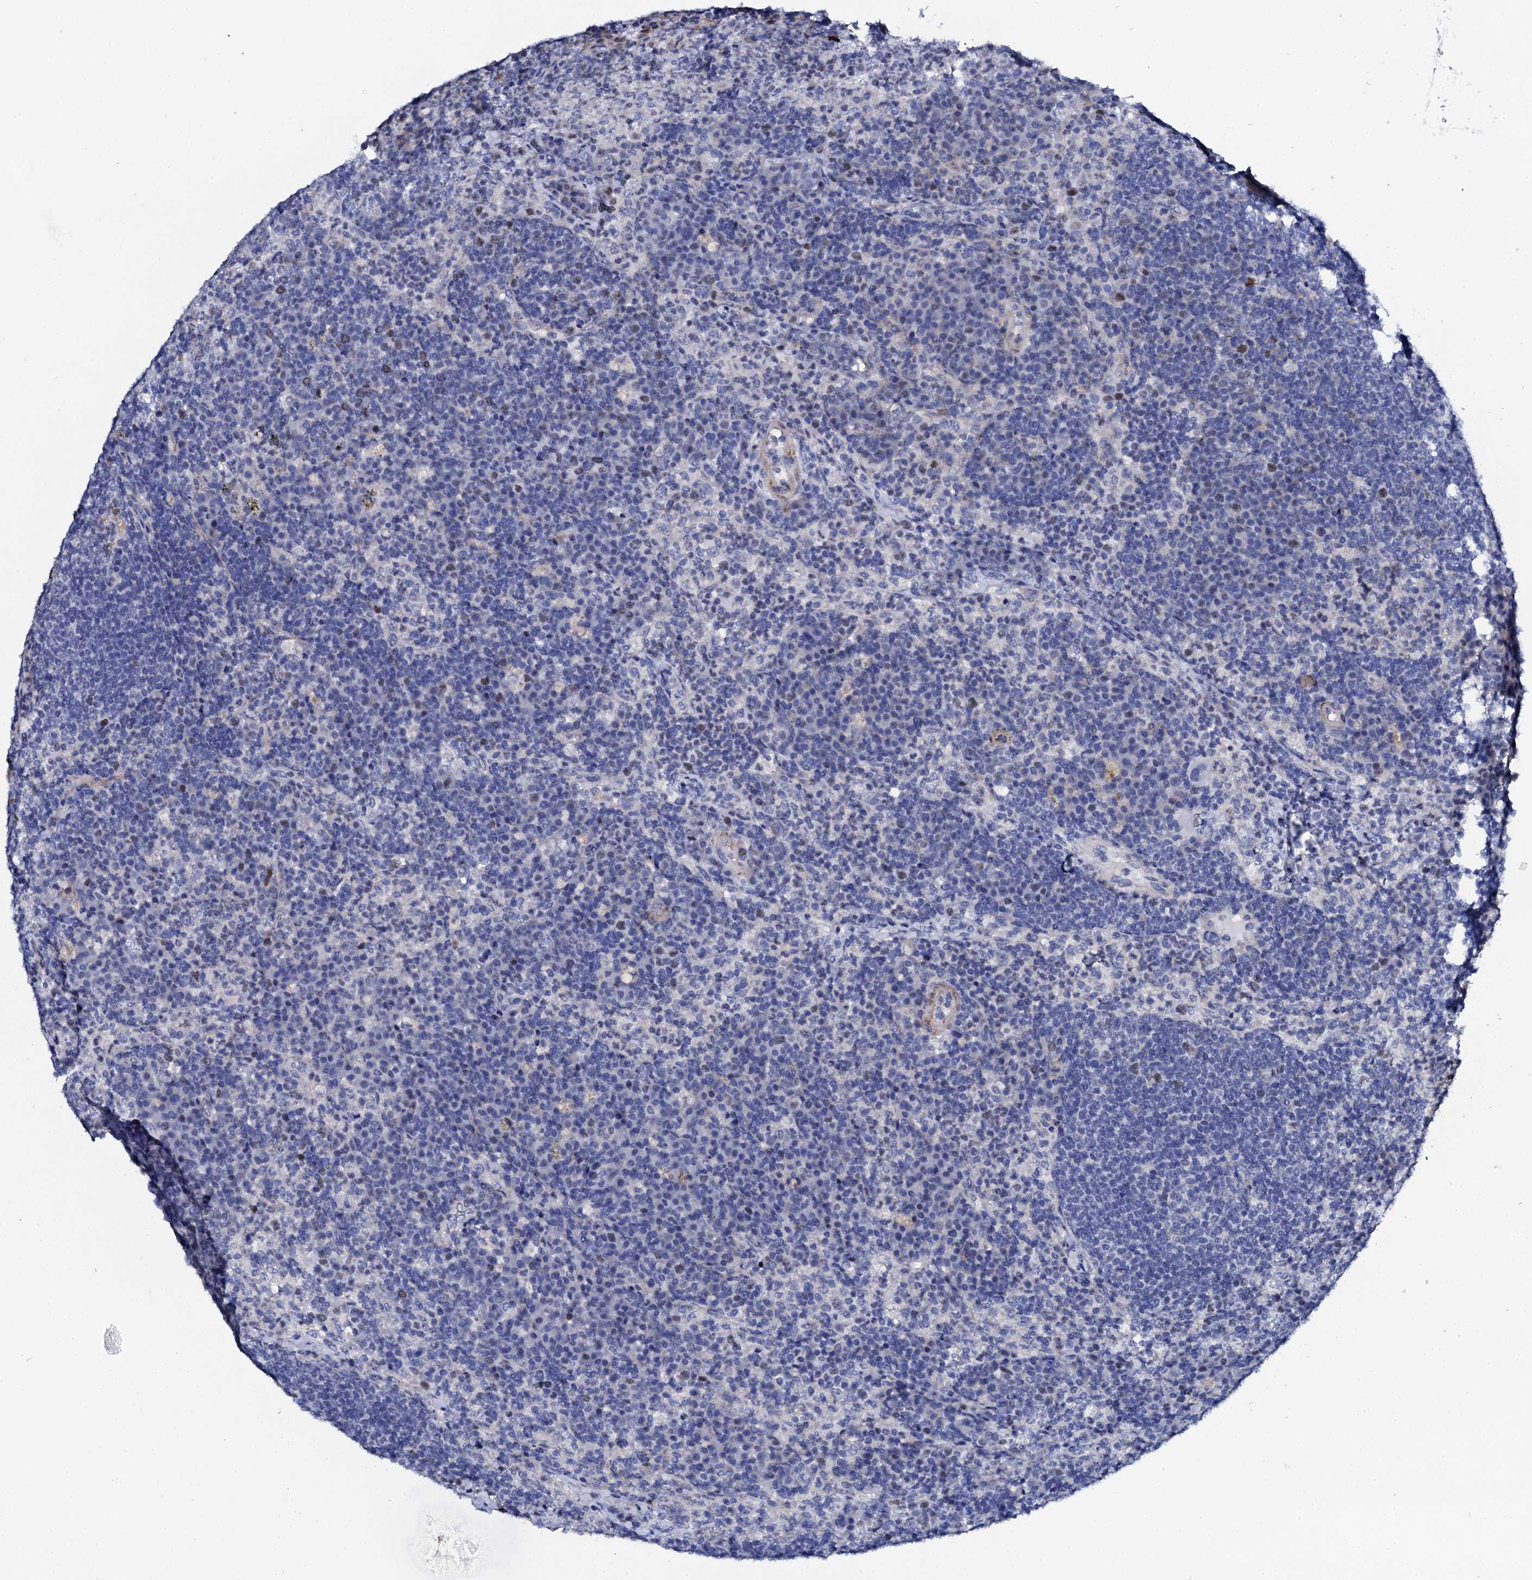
{"staining": {"intensity": "moderate", "quantity": "25%-75%", "location": "nuclear"}, "tissue": "lymph node", "cell_type": "Germinal center cells", "image_type": "normal", "snomed": [{"axis": "morphology", "description": "Normal tissue, NOS"}, {"axis": "topography", "description": "Lymph node"}], "caption": "A histopathology image of lymph node stained for a protein reveals moderate nuclear brown staining in germinal center cells. The staining is performed using DAB brown chromogen to label protein expression. The nuclei are counter-stained blue using hematoxylin.", "gene": "NUDT13", "patient": {"sex": "female", "age": 70}}